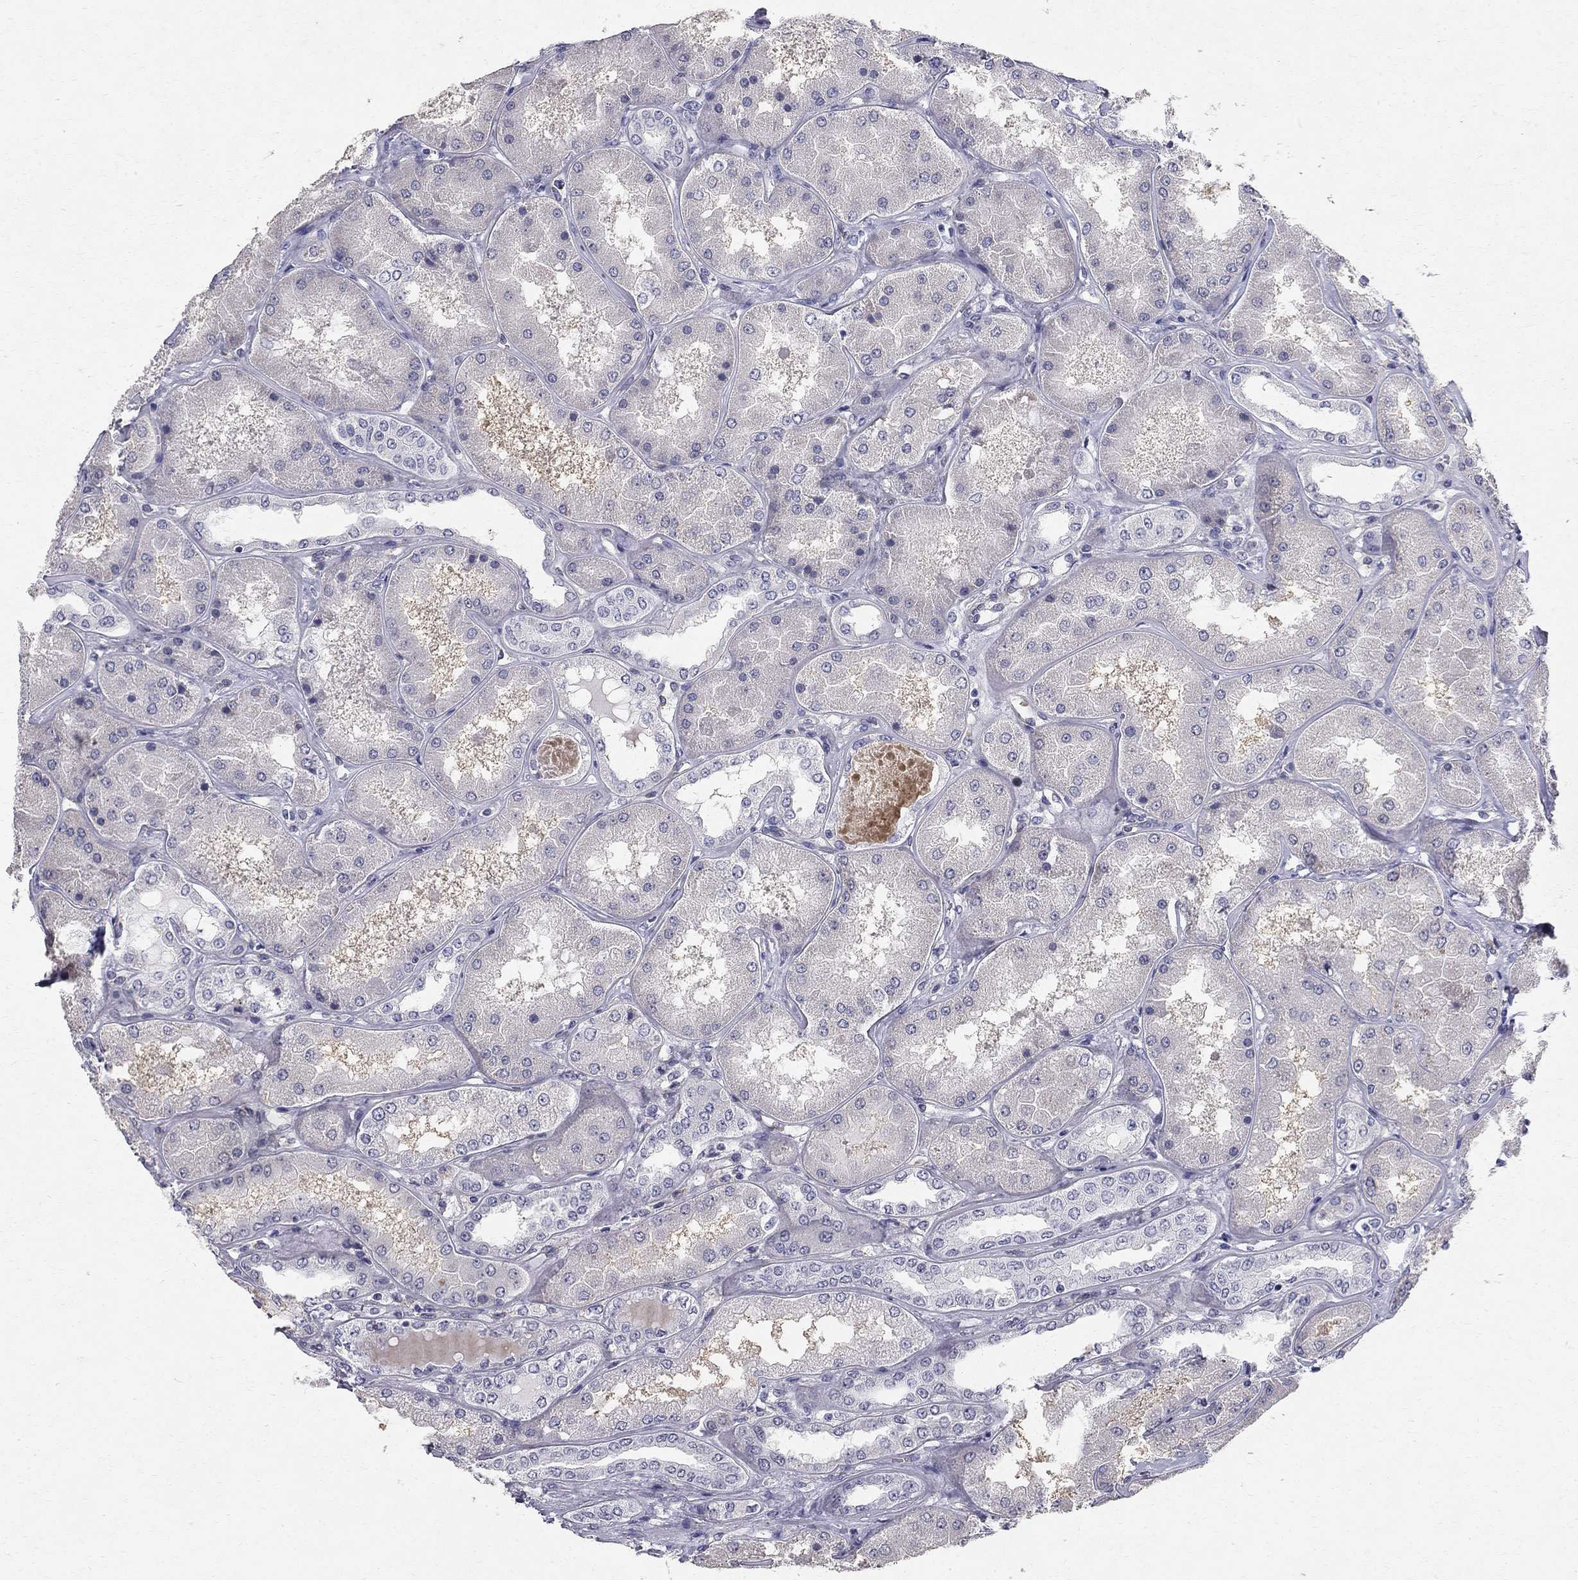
{"staining": {"intensity": "negative", "quantity": "none", "location": "none"}, "tissue": "kidney", "cell_type": "Cells in glomeruli", "image_type": "normal", "snomed": [{"axis": "morphology", "description": "Normal tissue, NOS"}, {"axis": "topography", "description": "Kidney"}], "caption": "Photomicrograph shows no protein staining in cells in glomeruli of unremarkable kidney. (Brightfield microscopy of DAB IHC at high magnification).", "gene": "CLIC6", "patient": {"sex": "female", "age": 56}}